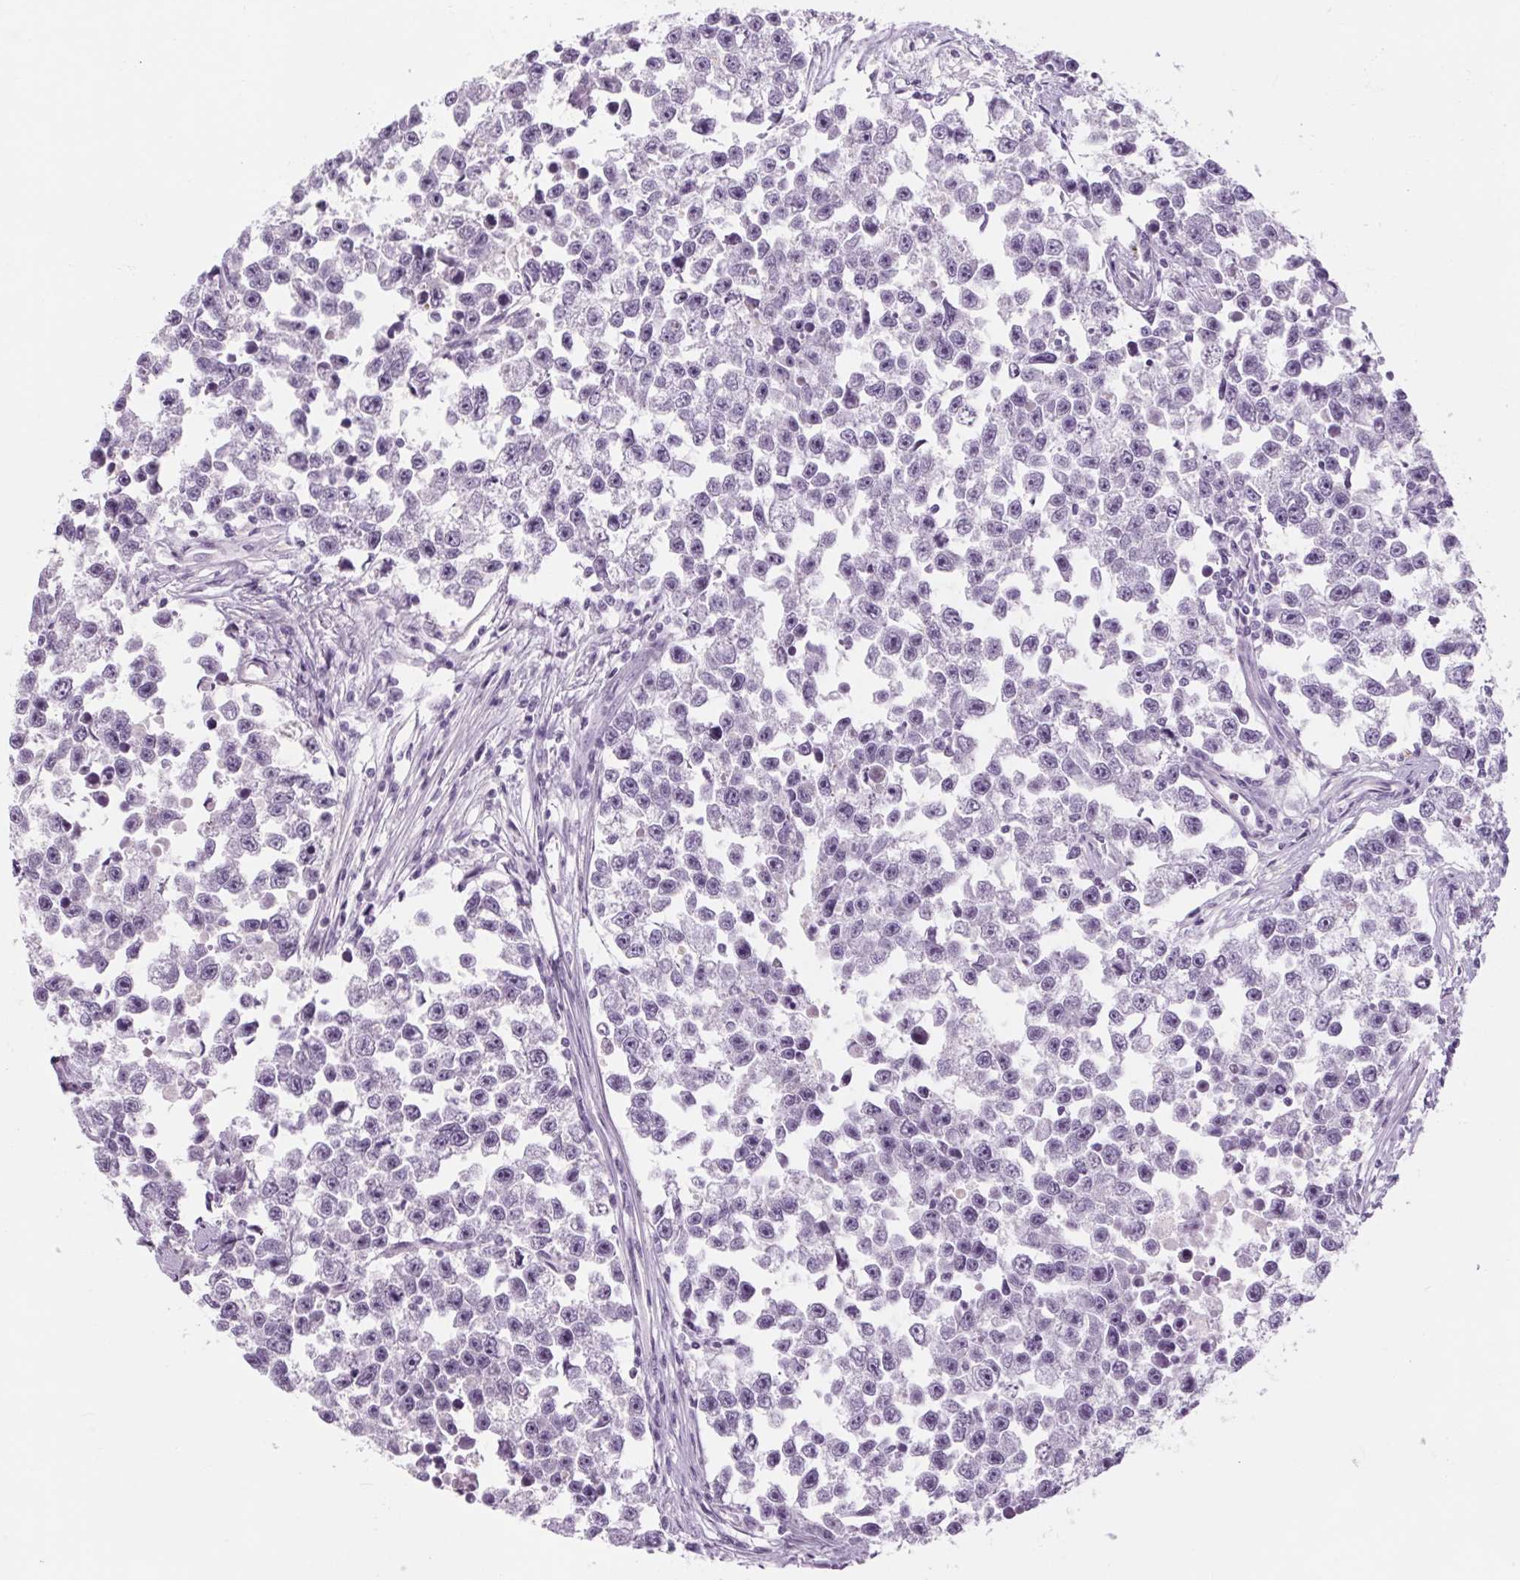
{"staining": {"intensity": "negative", "quantity": "none", "location": "none"}, "tissue": "testis cancer", "cell_type": "Tumor cells", "image_type": "cancer", "snomed": [{"axis": "morphology", "description": "Seminoma, NOS"}, {"axis": "topography", "description": "Testis"}], "caption": "Immunohistochemistry micrograph of human testis cancer stained for a protein (brown), which reveals no expression in tumor cells.", "gene": "RPTN", "patient": {"sex": "male", "age": 26}}